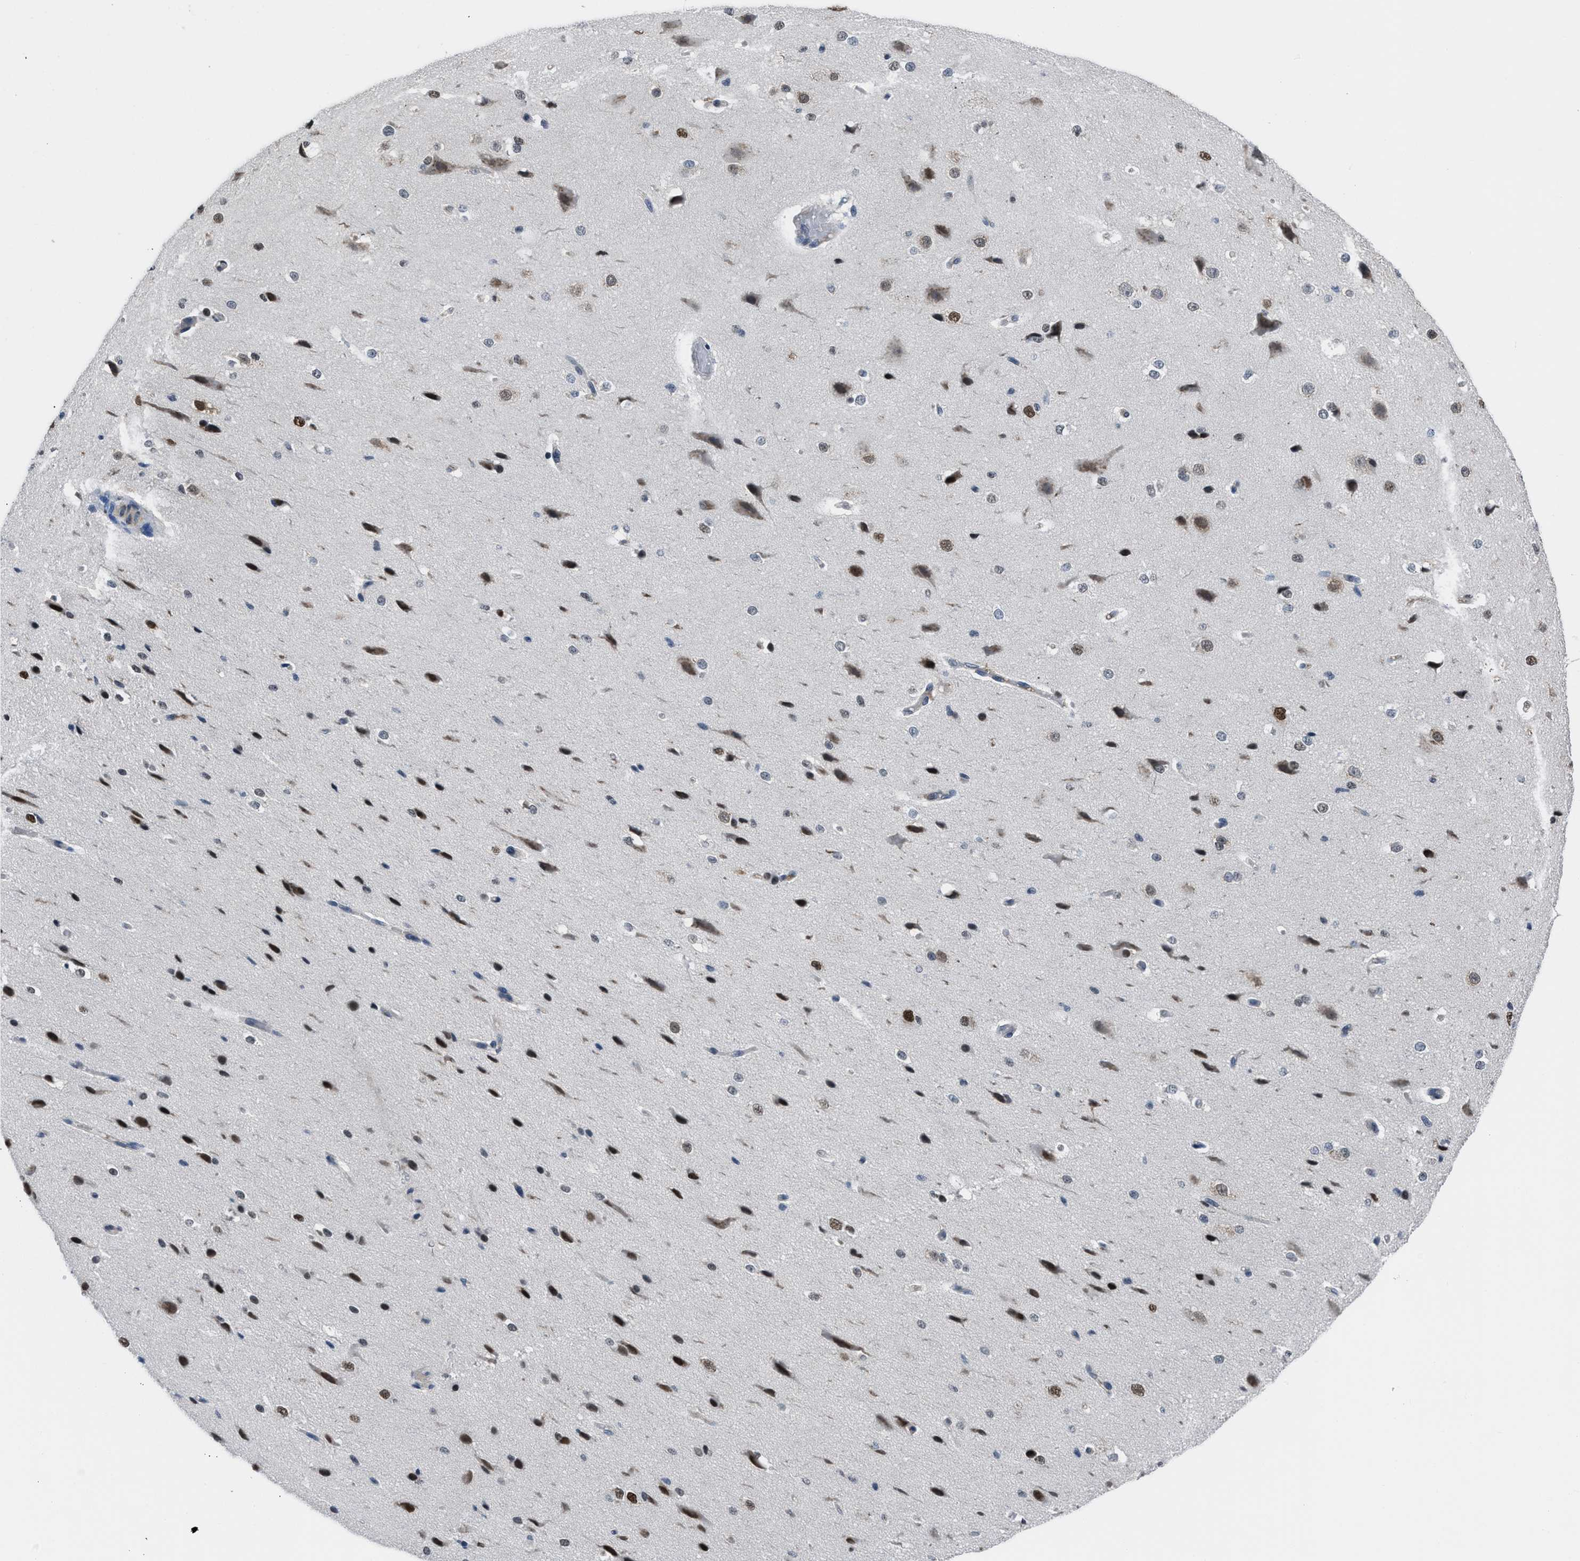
{"staining": {"intensity": "negative", "quantity": "none", "location": "none"}, "tissue": "cerebral cortex", "cell_type": "Endothelial cells", "image_type": "normal", "snomed": [{"axis": "morphology", "description": "Normal tissue, NOS"}, {"axis": "morphology", "description": "Developmental malformation"}, {"axis": "topography", "description": "Cerebral cortex"}], "caption": "Human cerebral cortex stained for a protein using immunohistochemistry displays no expression in endothelial cells.", "gene": "TERF2IP", "patient": {"sex": "female", "age": 30}}